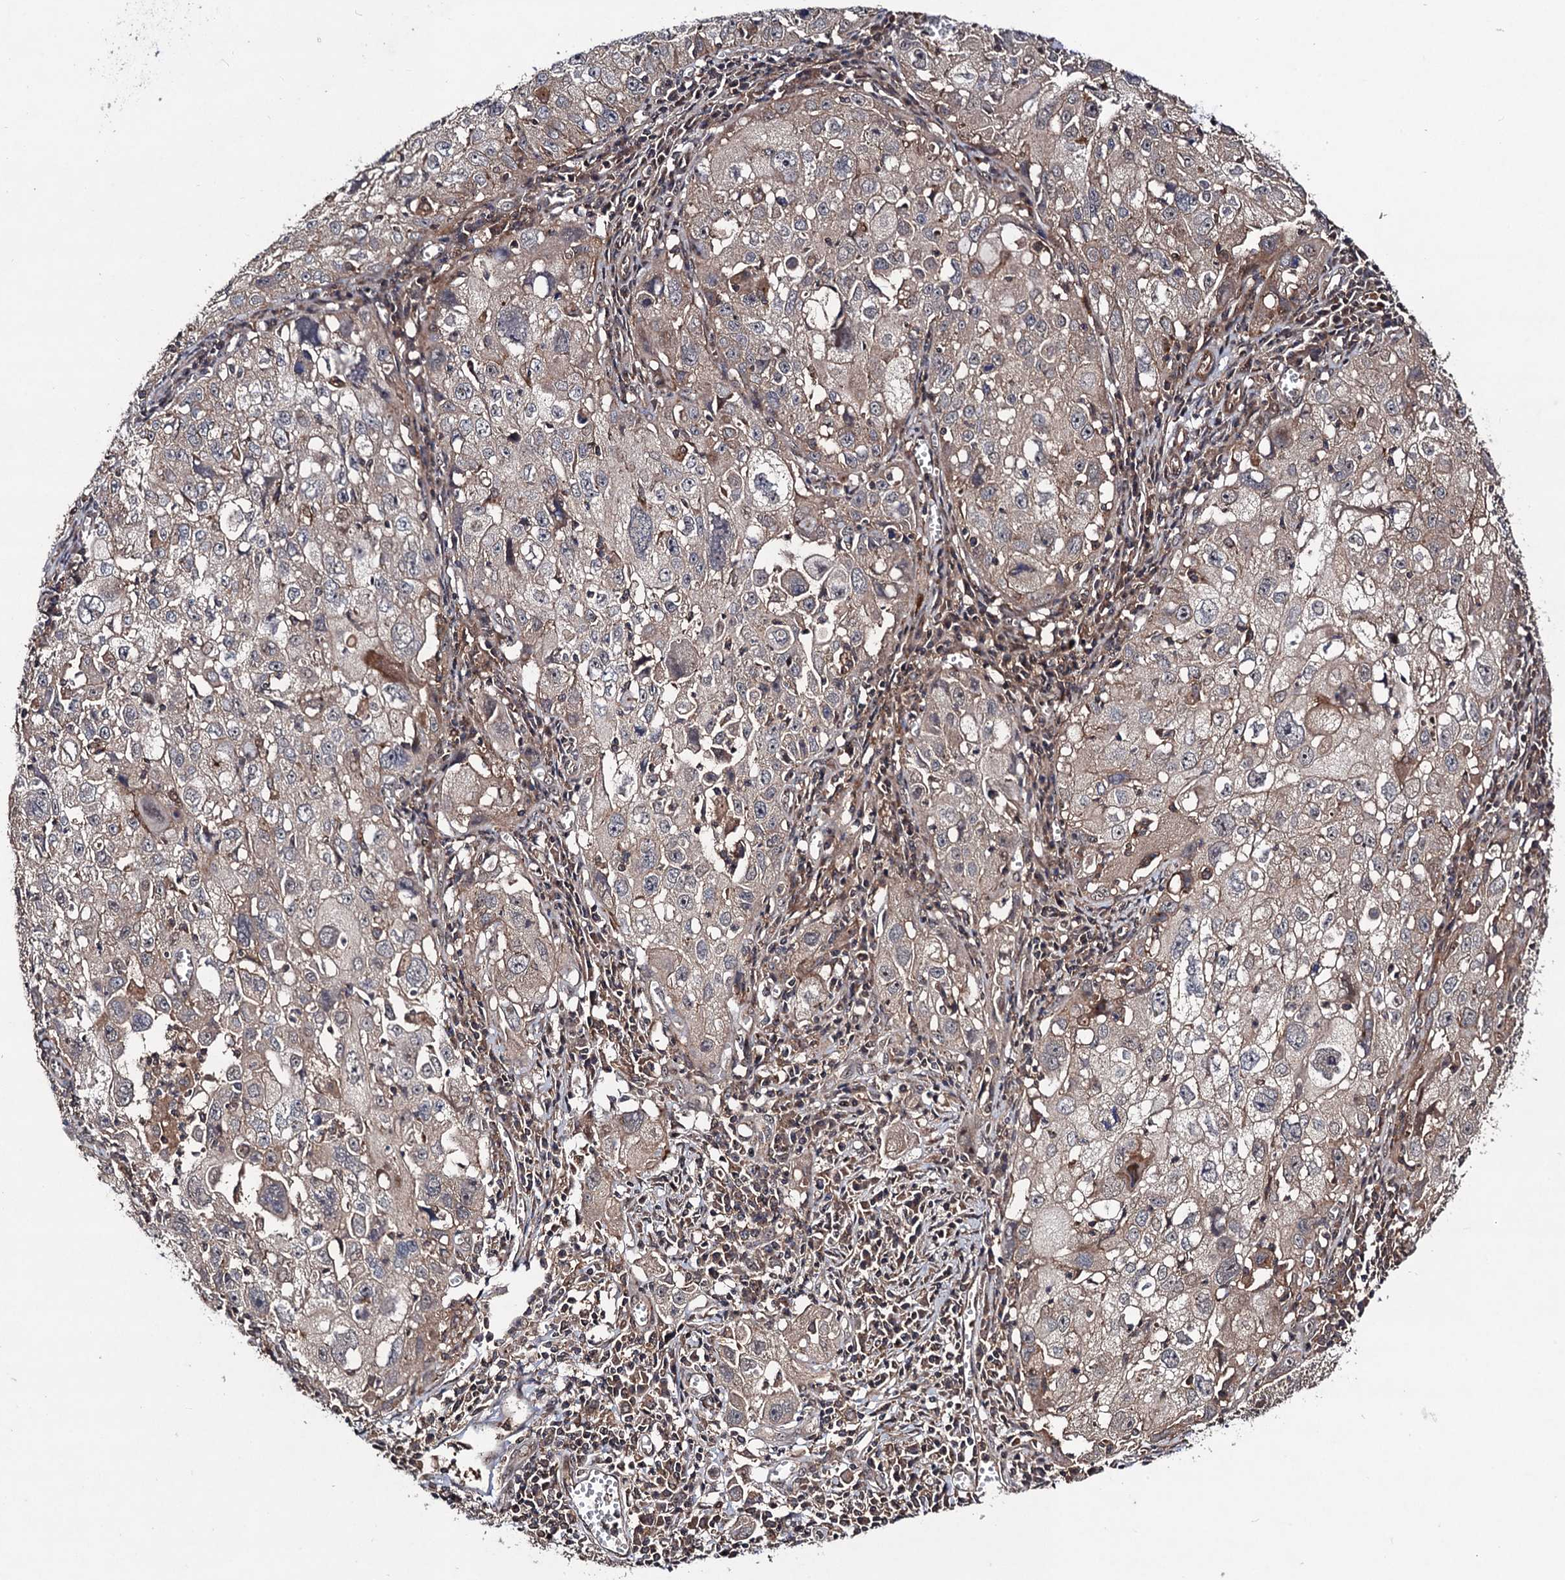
{"staining": {"intensity": "moderate", "quantity": ">75%", "location": "cytoplasmic/membranous"}, "tissue": "cervical cancer", "cell_type": "Tumor cells", "image_type": "cancer", "snomed": [{"axis": "morphology", "description": "Squamous cell carcinoma, NOS"}, {"axis": "topography", "description": "Cervix"}], "caption": "A high-resolution micrograph shows immunohistochemistry (IHC) staining of squamous cell carcinoma (cervical), which demonstrates moderate cytoplasmic/membranous expression in about >75% of tumor cells.", "gene": "KXD1", "patient": {"sex": "female", "age": 42}}